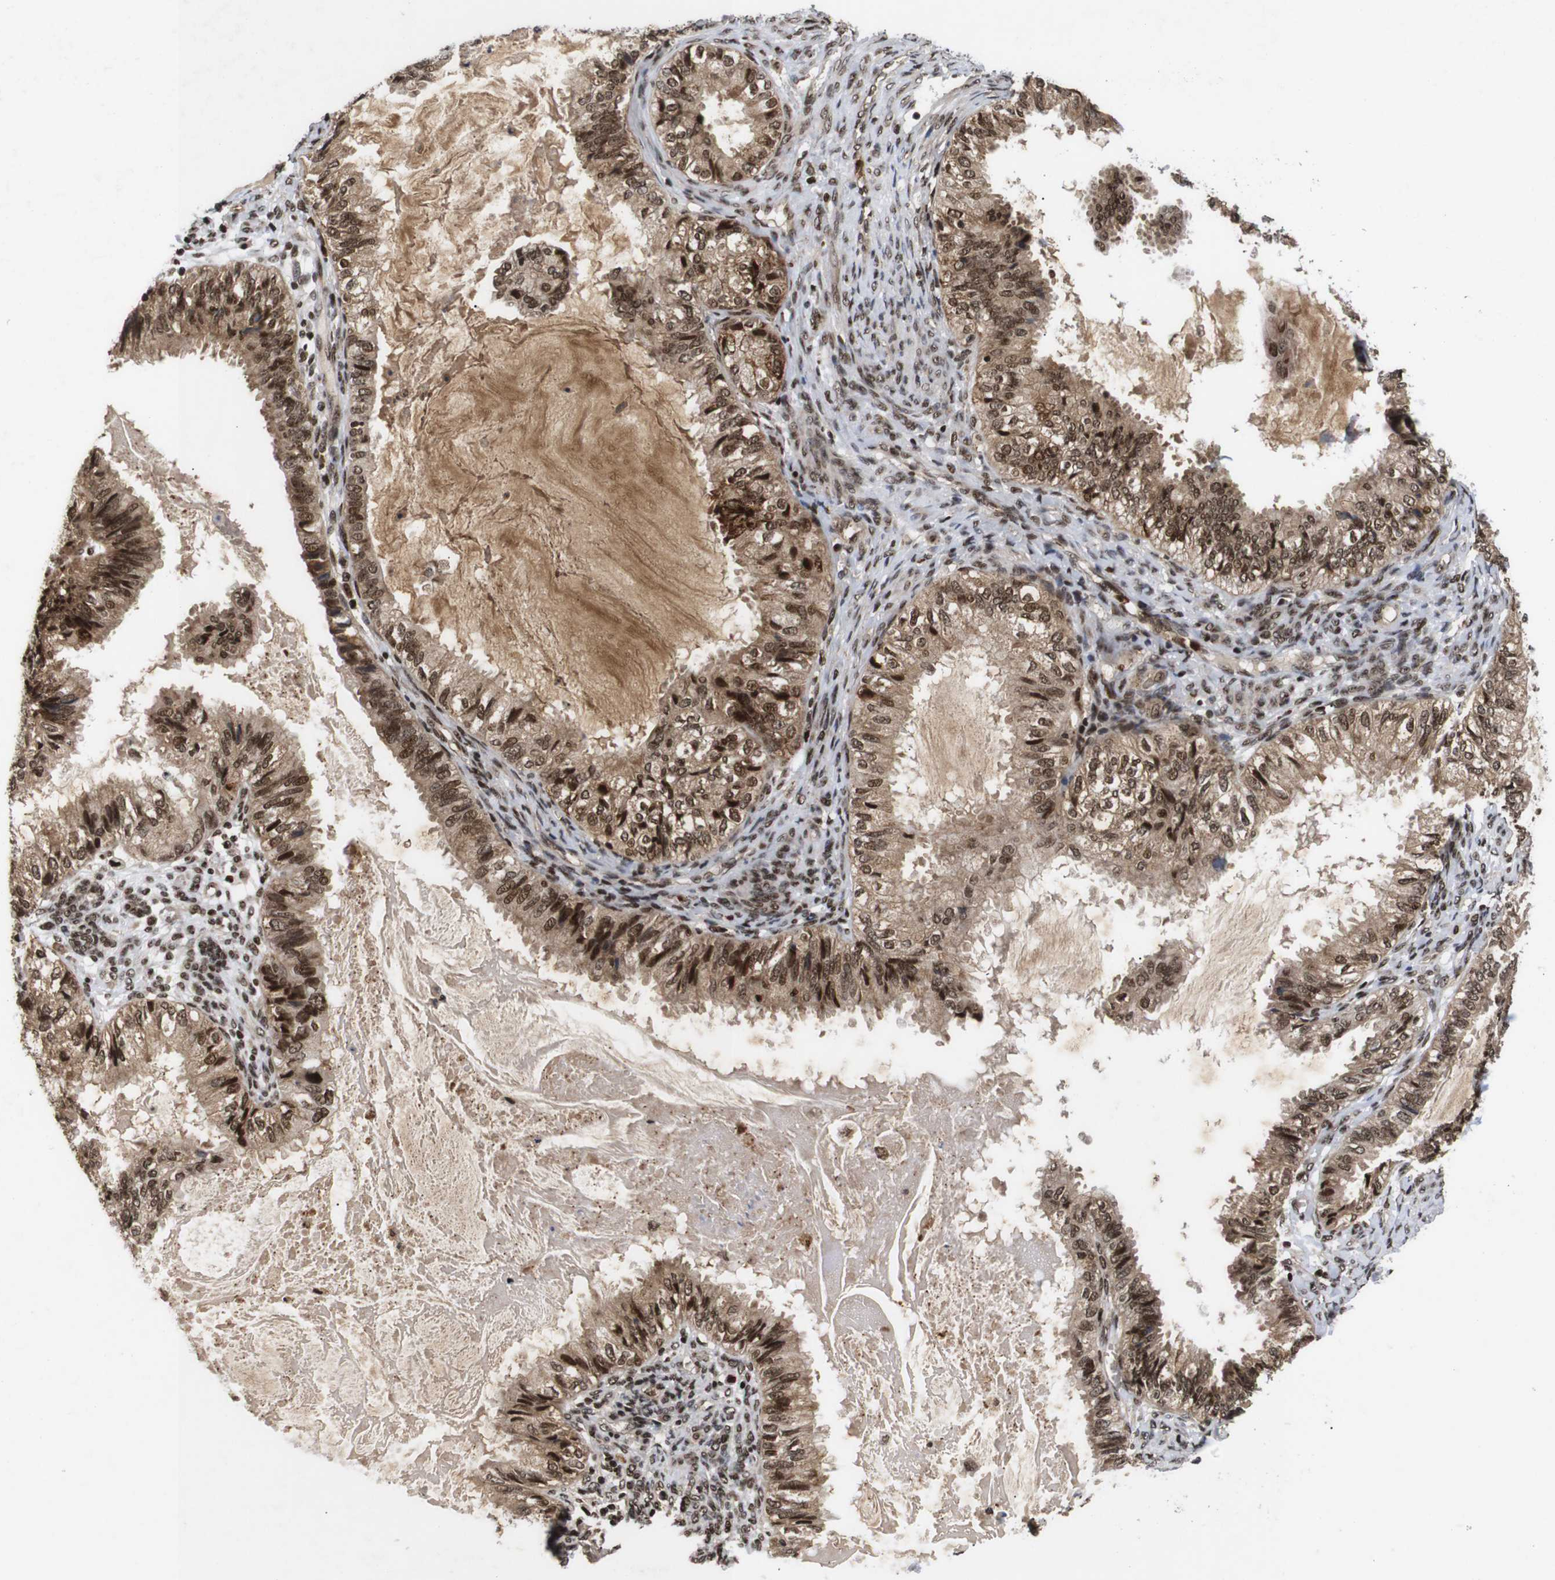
{"staining": {"intensity": "strong", "quantity": ">75%", "location": "cytoplasmic/membranous,nuclear"}, "tissue": "cervical cancer", "cell_type": "Tumor cells", "image_type": "cancer", "snomed": [{"axis": "morphology", "description": "Normal tissue, NOS"}, {"axis": "morphology", "description": "Adenocarcinoma, NOS"}, {"axis": "topography", "description": "Cervix"}, {"axis": "topography", "description": "Endometrium"}], "caption": "Adenocarcinoma (cervical) stained with a brown dye demonstrates strong cytoplasmic/membranous and nuclear positive positivity in about >75% of tumor cells.", "gene": "KIF23", "patient": {"sex": "female", "age": 86}}